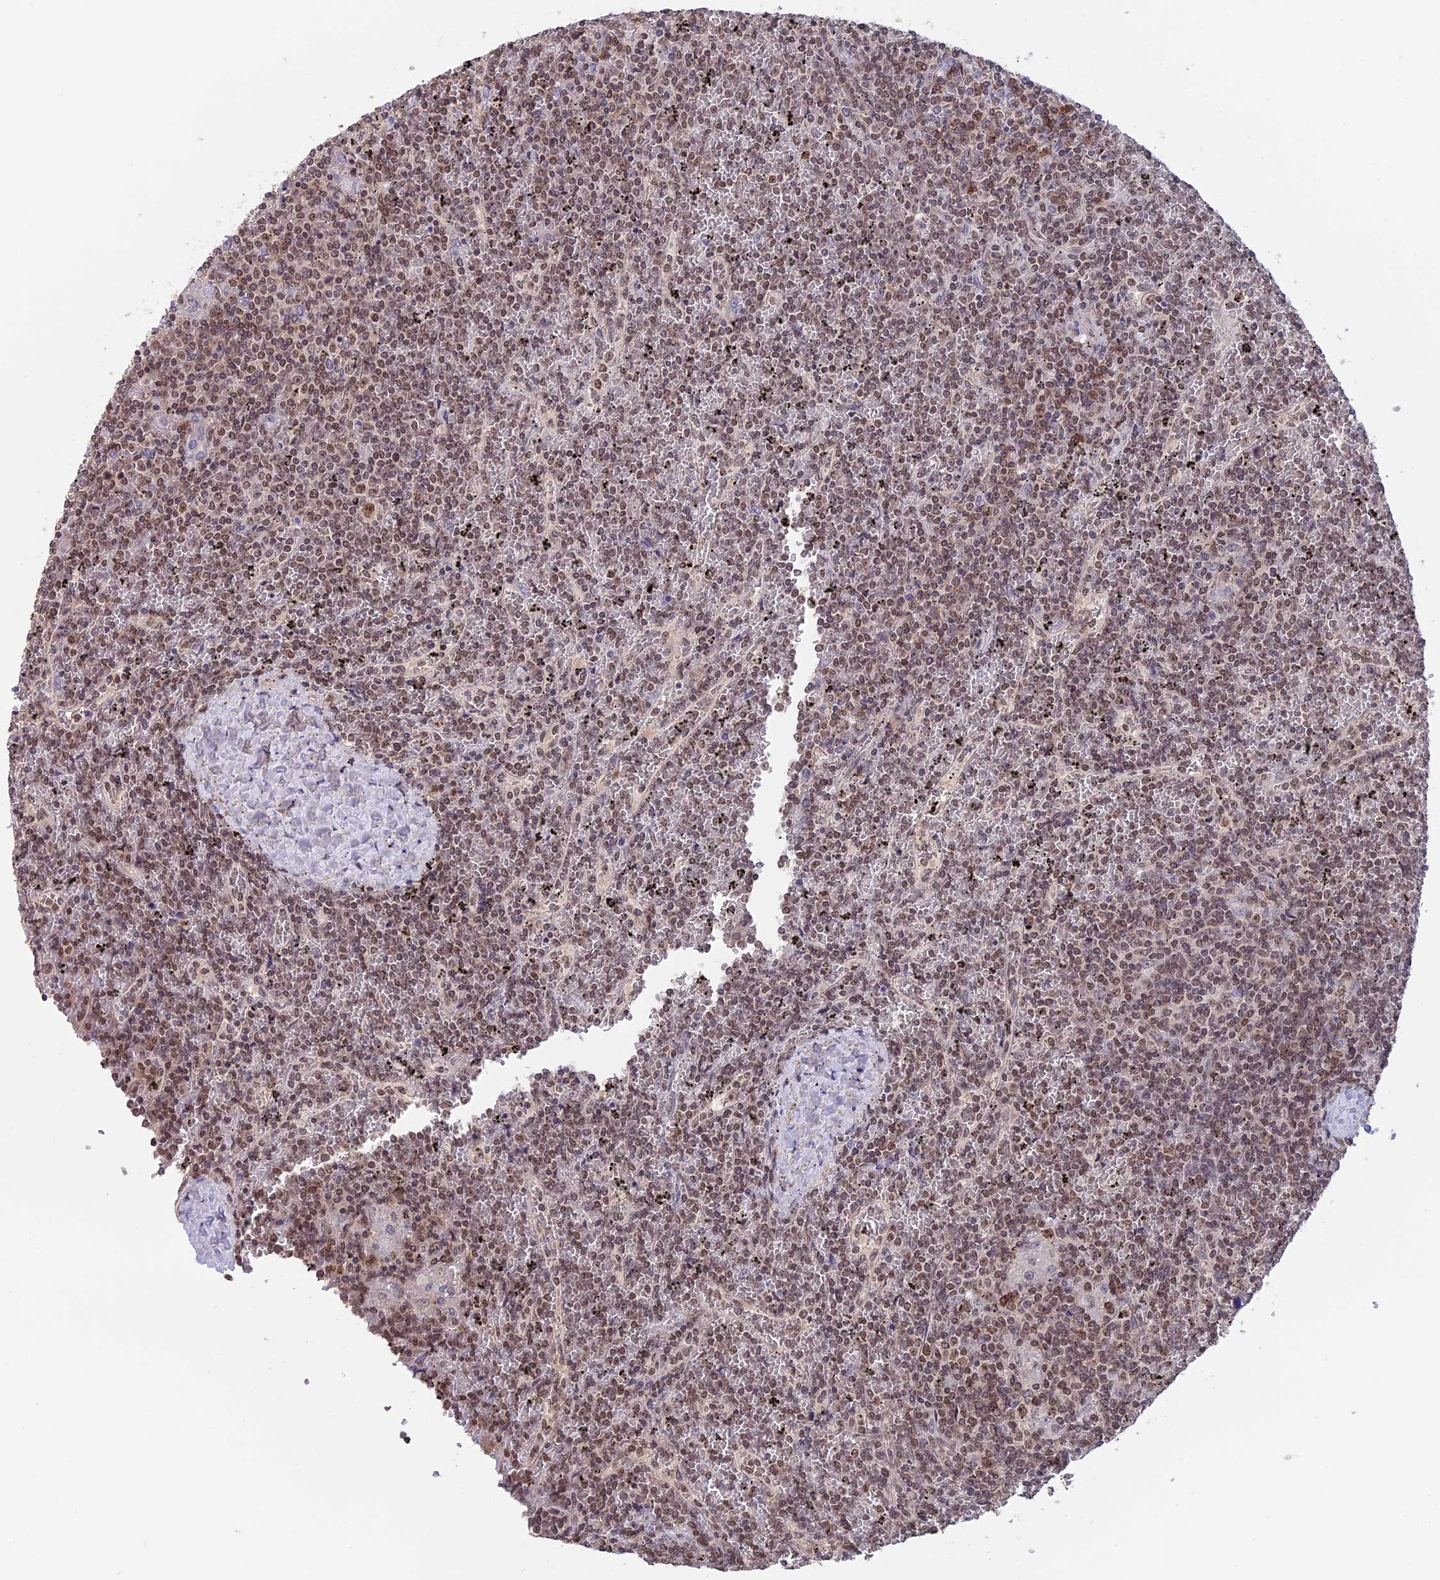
{"staining": {"intensity": "moderate", "quantity": ">75%", "location": "nuclear"}, "tissue": "lymphoma", "cell_type": "Tumor cells", "image_type": "cancer", "snomed": [{"axis": "morphology", "description": "Malignant lymphoma, non-Hodgkin's type, Low grade"}, {"axis": "topography", "description": "Spleen"}], "caption": "A brown stain highlights moderate nuclear expression of a protein in malignant lymphoma, non-Hodgkin's type (low-grade) tumor cells.", "gene": "RFC5", "patient": {"sex": "female", "age": 19}}